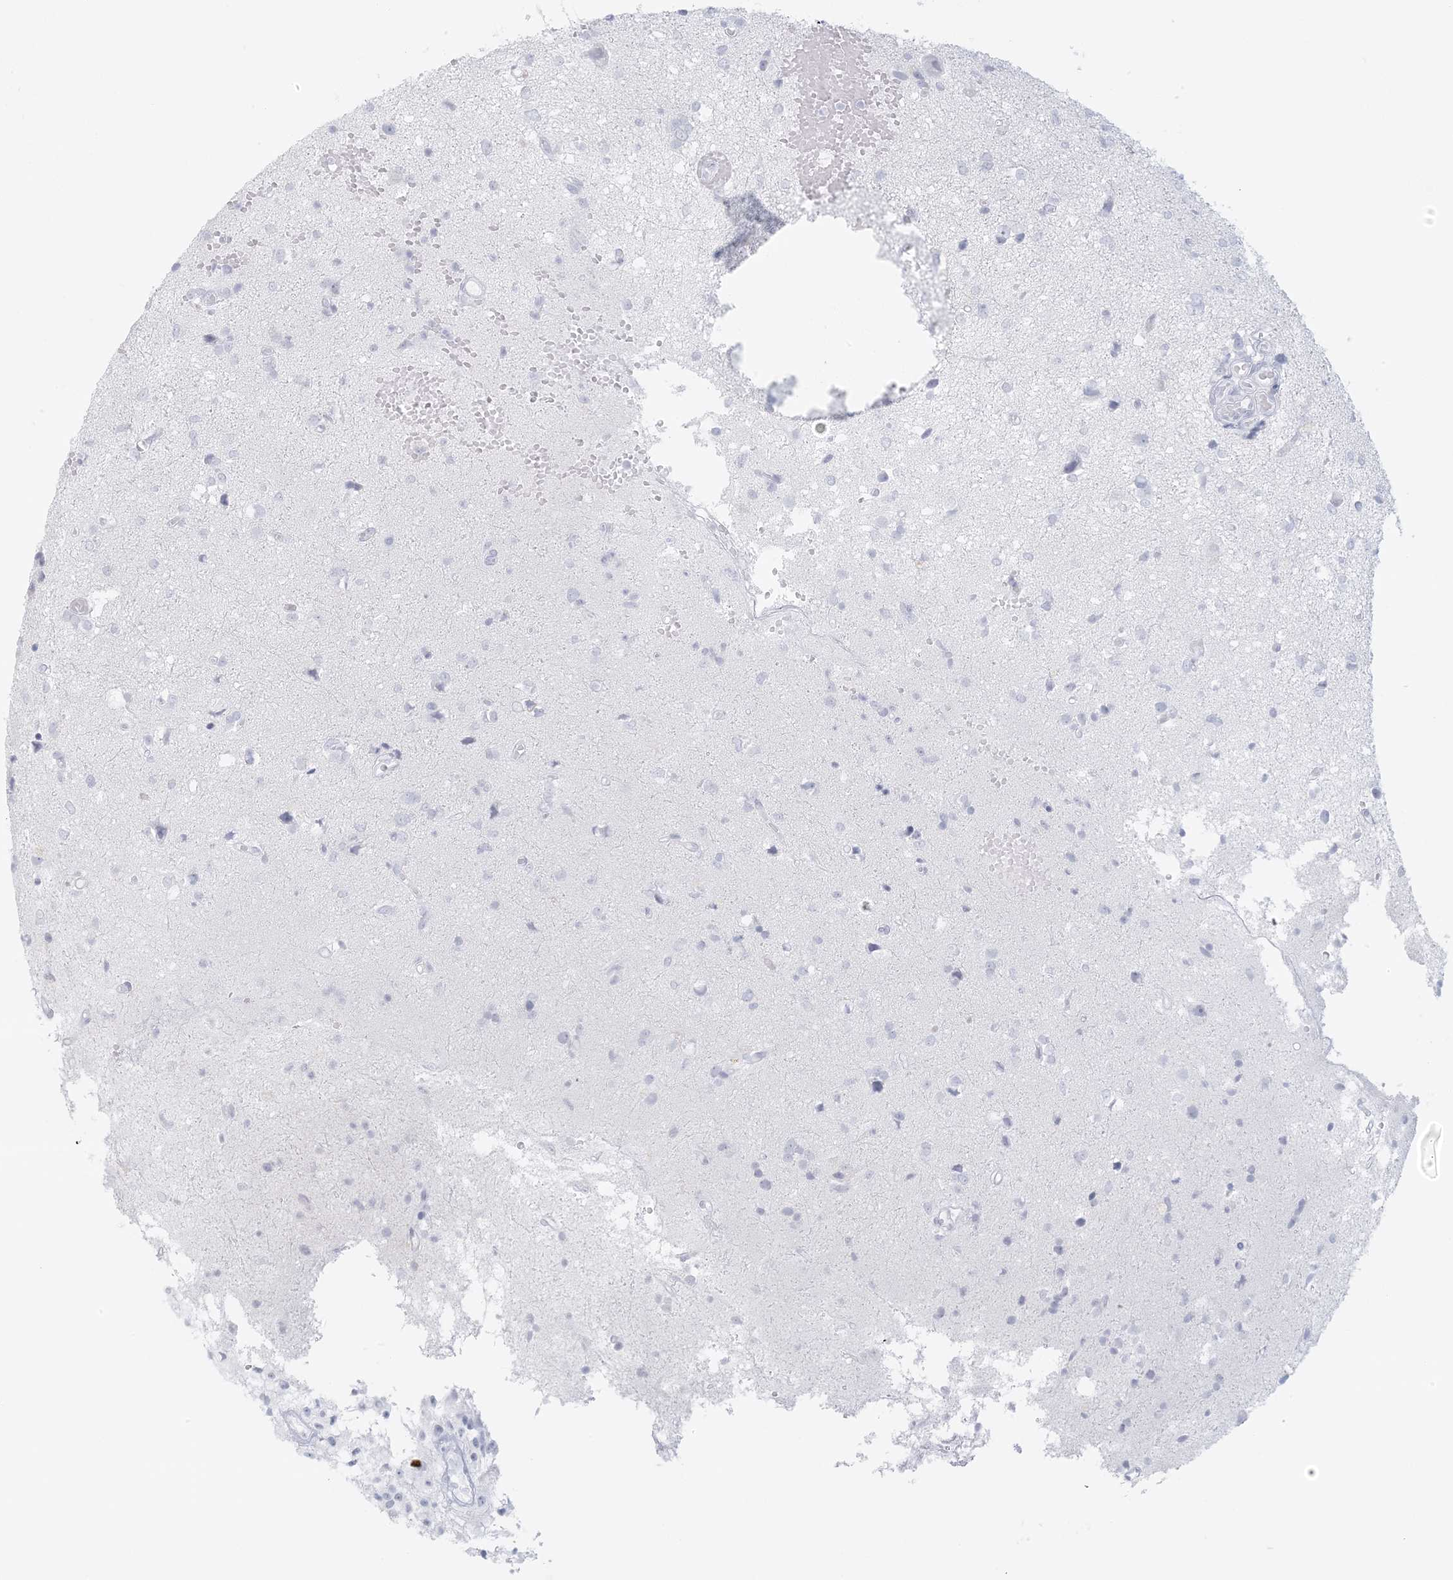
{"staining": {"intensity": "negative", "quantity": "none", "location": "none"}, "tissue": "glioma", "cell_type": "Tumor cells", "image_type": "cancer", "snomed": [{"axis": "morphology", "description": "Glioma, malignant, High grade"}, {"axis": "topography", "description": "Brain"}], "caption": "High magnification brightfield microscopy of glioma stained with DAB (brown) and counterstained with hematoxylin (blue): tumor cells show no significant staining.", "gene": "LIPT1", "patient": {"sex": "female", "age": 59}}